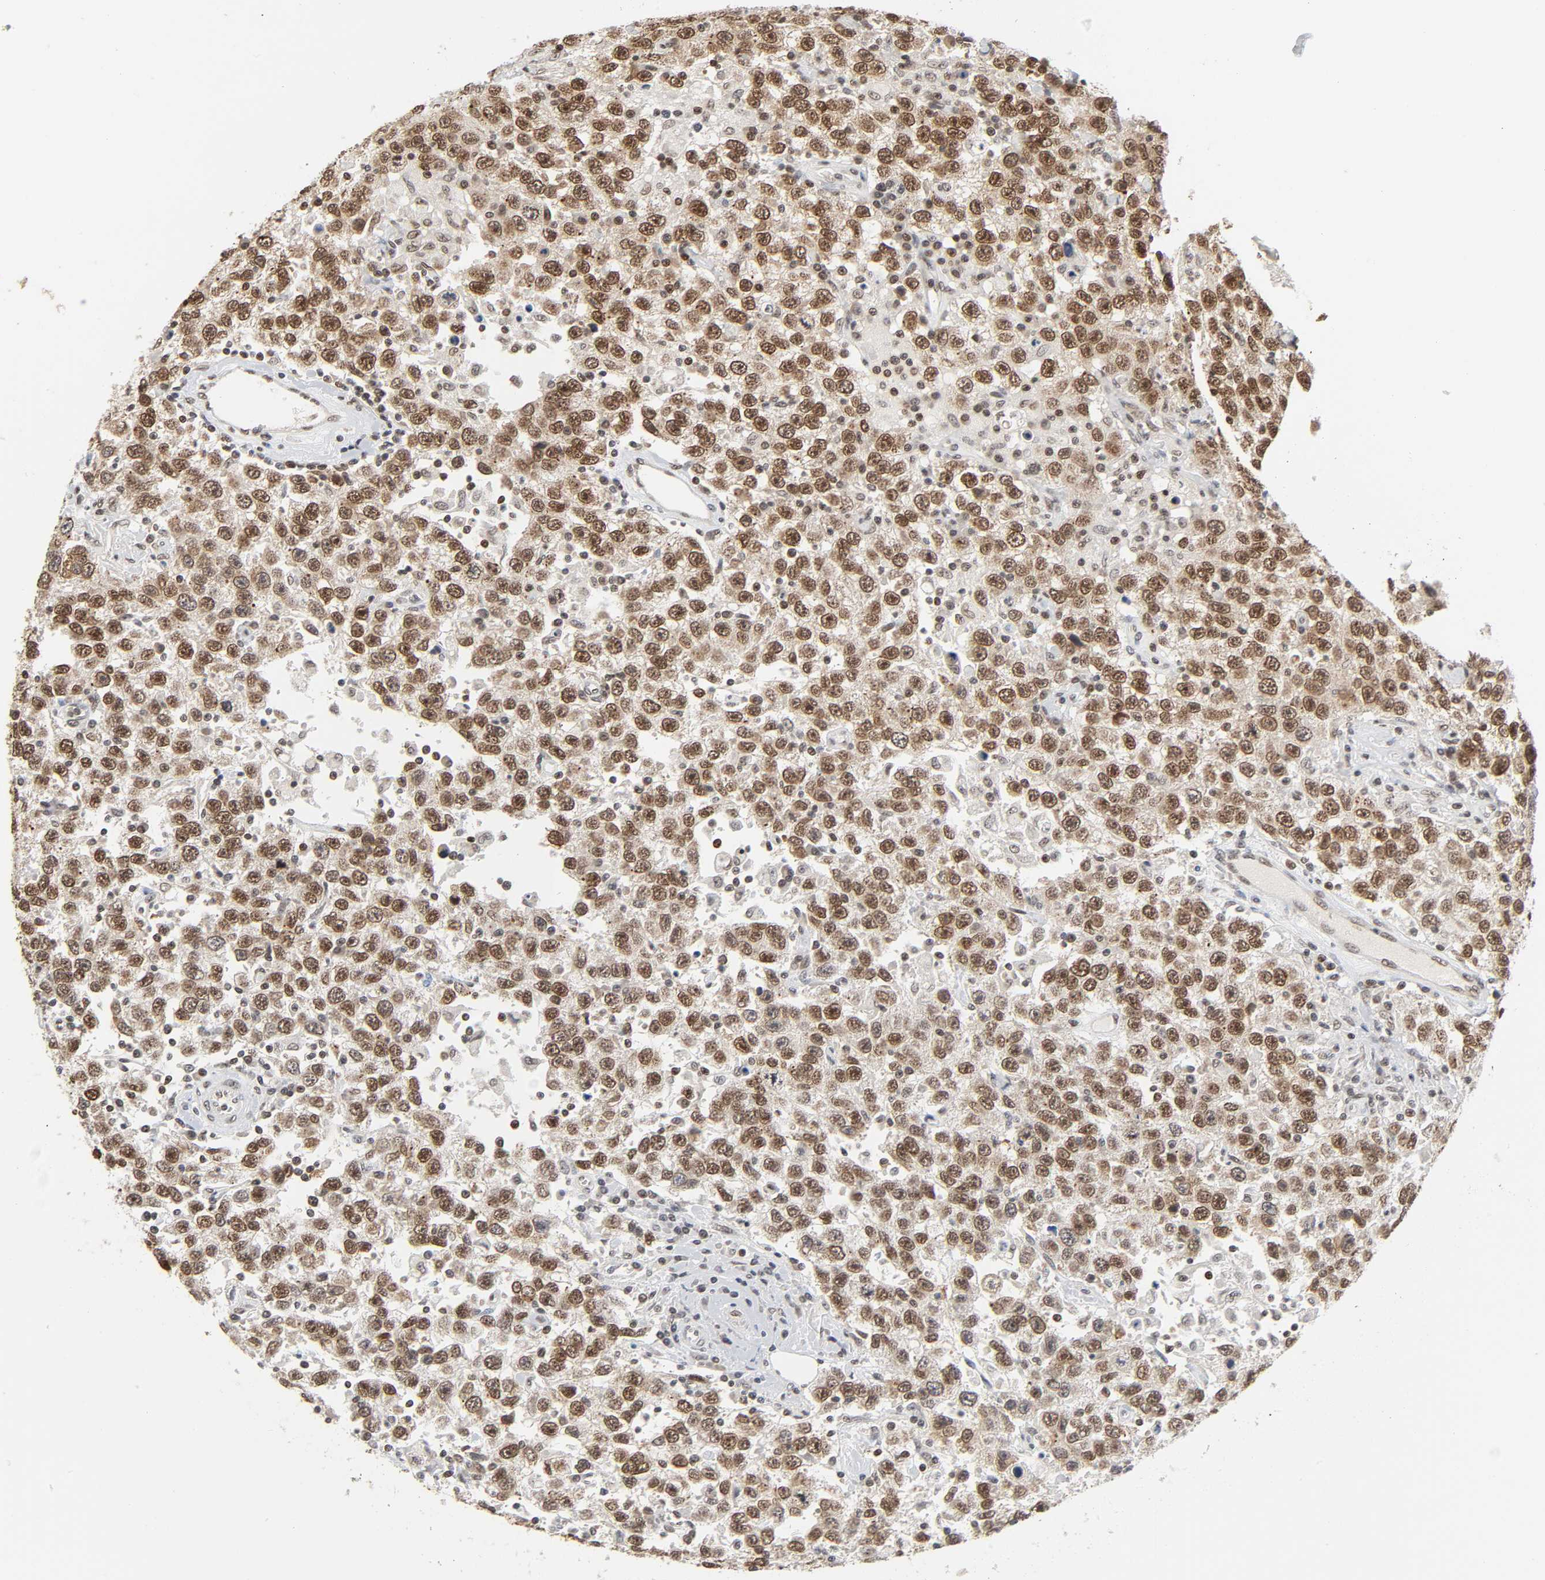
{"staining": {"intensity": "moderate", "quantity": ">75%", "location": "nuclear"}, "tissue": "testis cancer", "cell_type": "Tumor cells", "image_type": "cancer", "snomed": [{"axis": "morphology", "description": "Seminoma, NOS"}, {"axis": "topography", "description": "Testis"}], "caption": "Human seminoma (testis) stained with a brown dye displays moderate nuclear positive positivity in approximately >75% of tumor cells.", "gene": "SUMO1", "patient": {"sex": "male", "age": 41}}